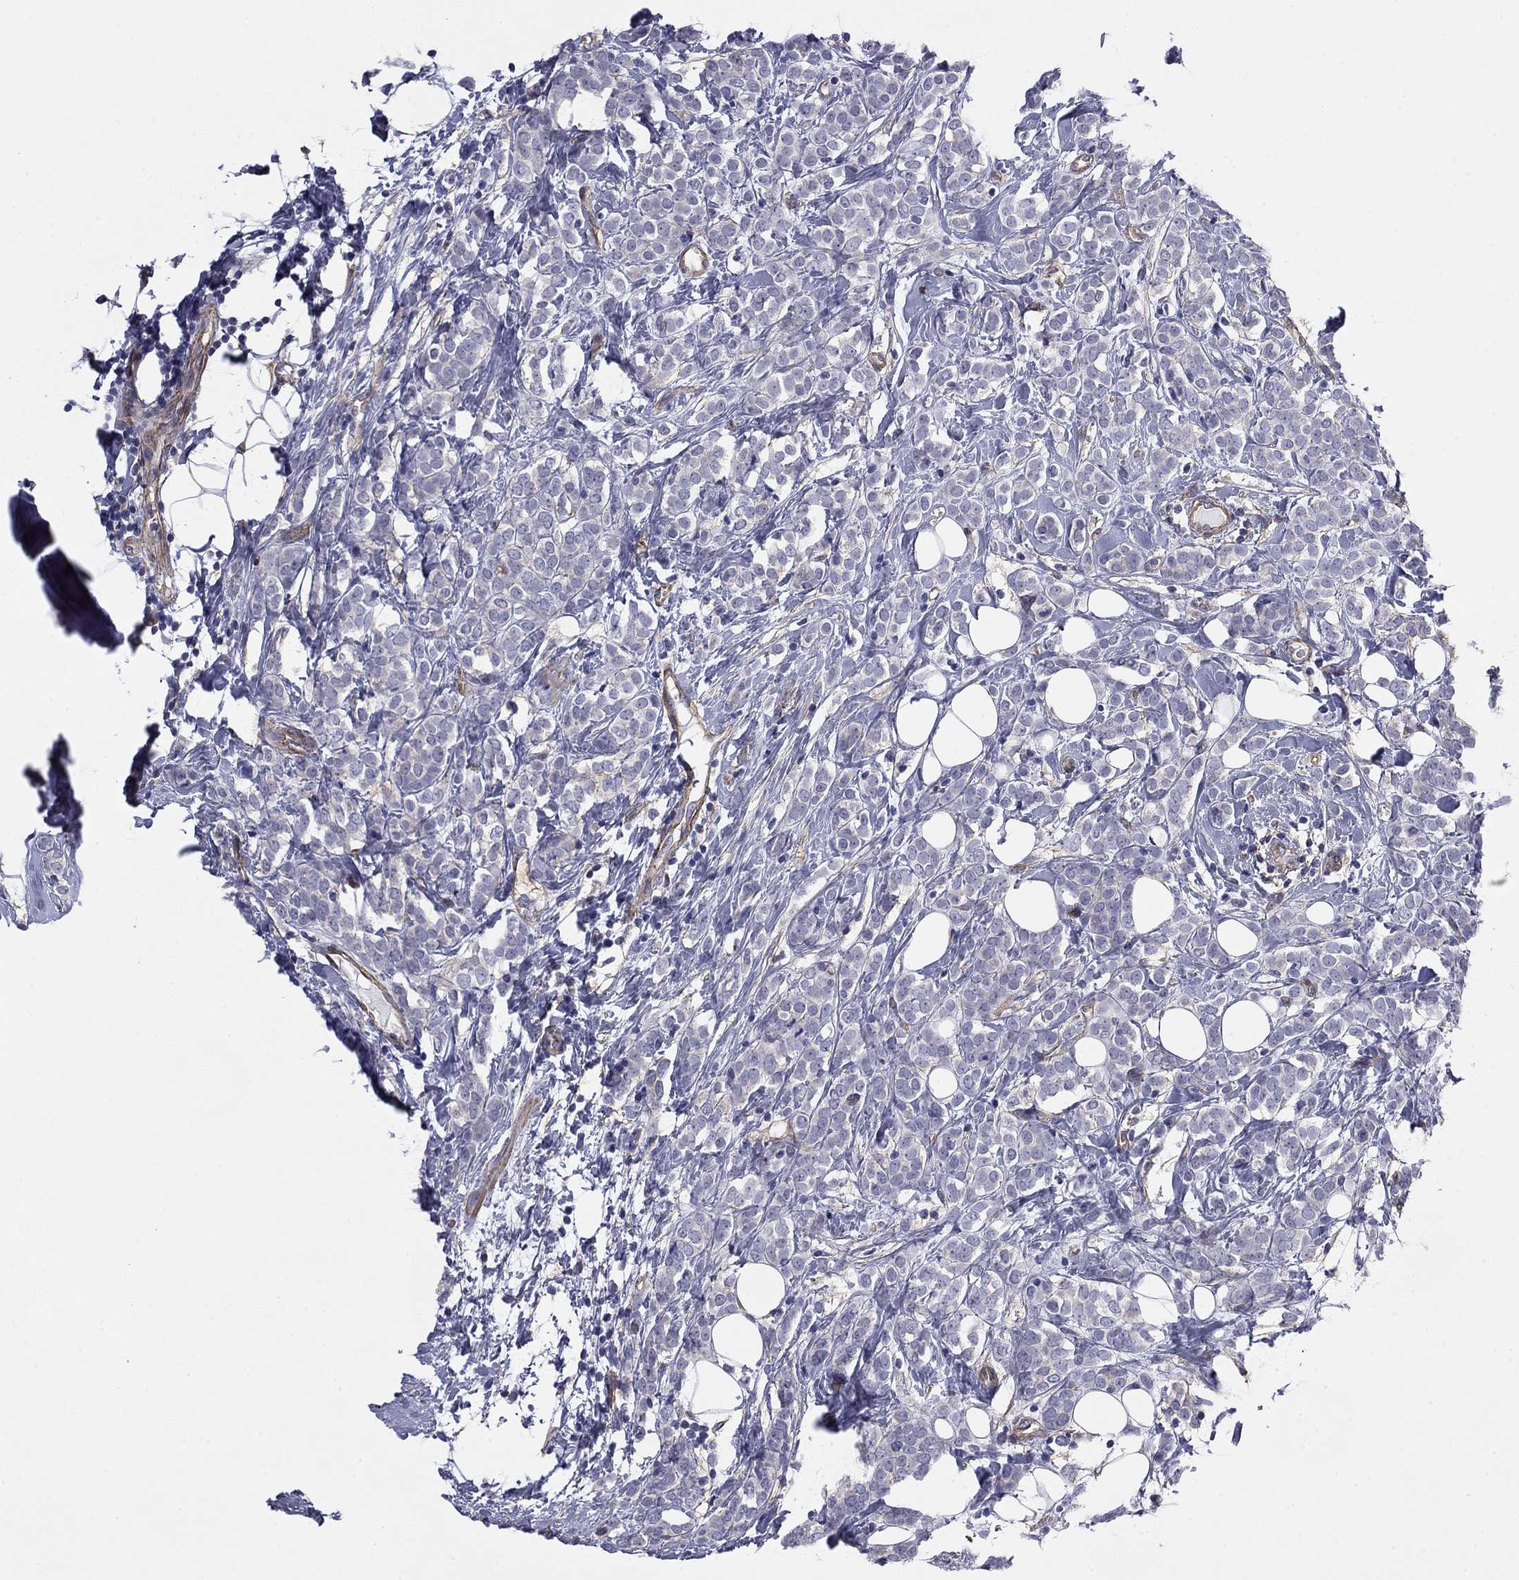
{"staining": {"intensity": "negative", "quantity": "none", "location": "none"}, "tissue": "breast cancer", "cell_type": "Tumor cells", "image_type": "cancer", "snomed": [{"axis": "morphology", "description": "Lobular carcinoma"}, {"axis": "topography", "description": "Breast"}], "caption": "This is an immunohistochemistry (IHC) micrograph of human breast cancer. There is no staining in tumor cells.", "gene": "TCHH", "patient": {"sex": "female", "age": 49}}